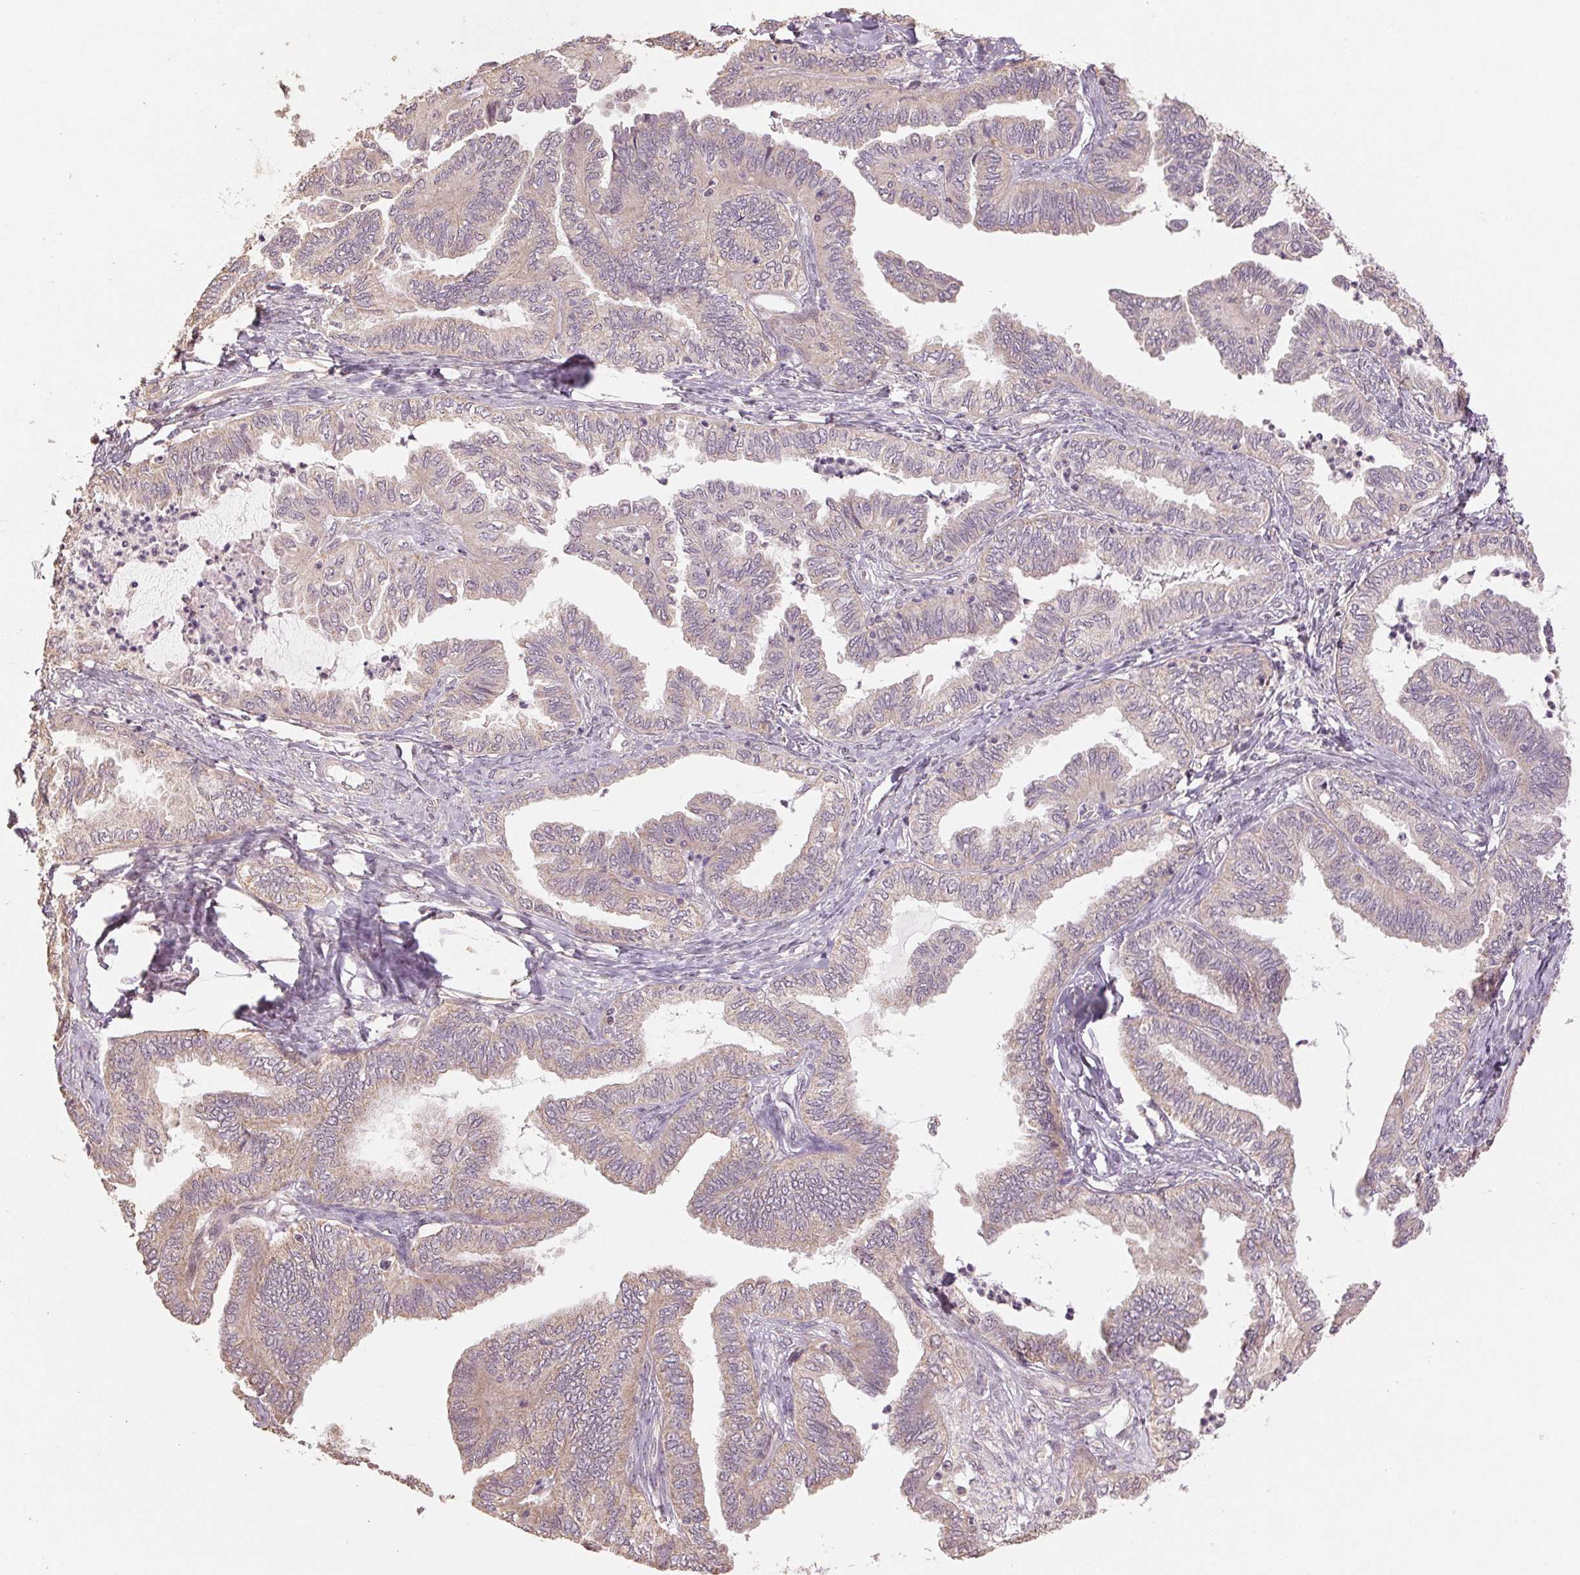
{"staining": {"intensity": "negative", "quantity": "none", "location": "none"}, "tissue": "ovarian cancer", "cell_type": "Tumor cells", "image_type": "cancer", "snomed": [{"axis": "morphology", "description": "Carcinoma, endometroid"}, {"axis": "topography", "description": "Ovary"}], "caption": "Tumor cells are negative for protein expression in human ovarian endometroid carcinoma.", "gene": "COX14", "patient": {"sex": "female", "age": 70}}